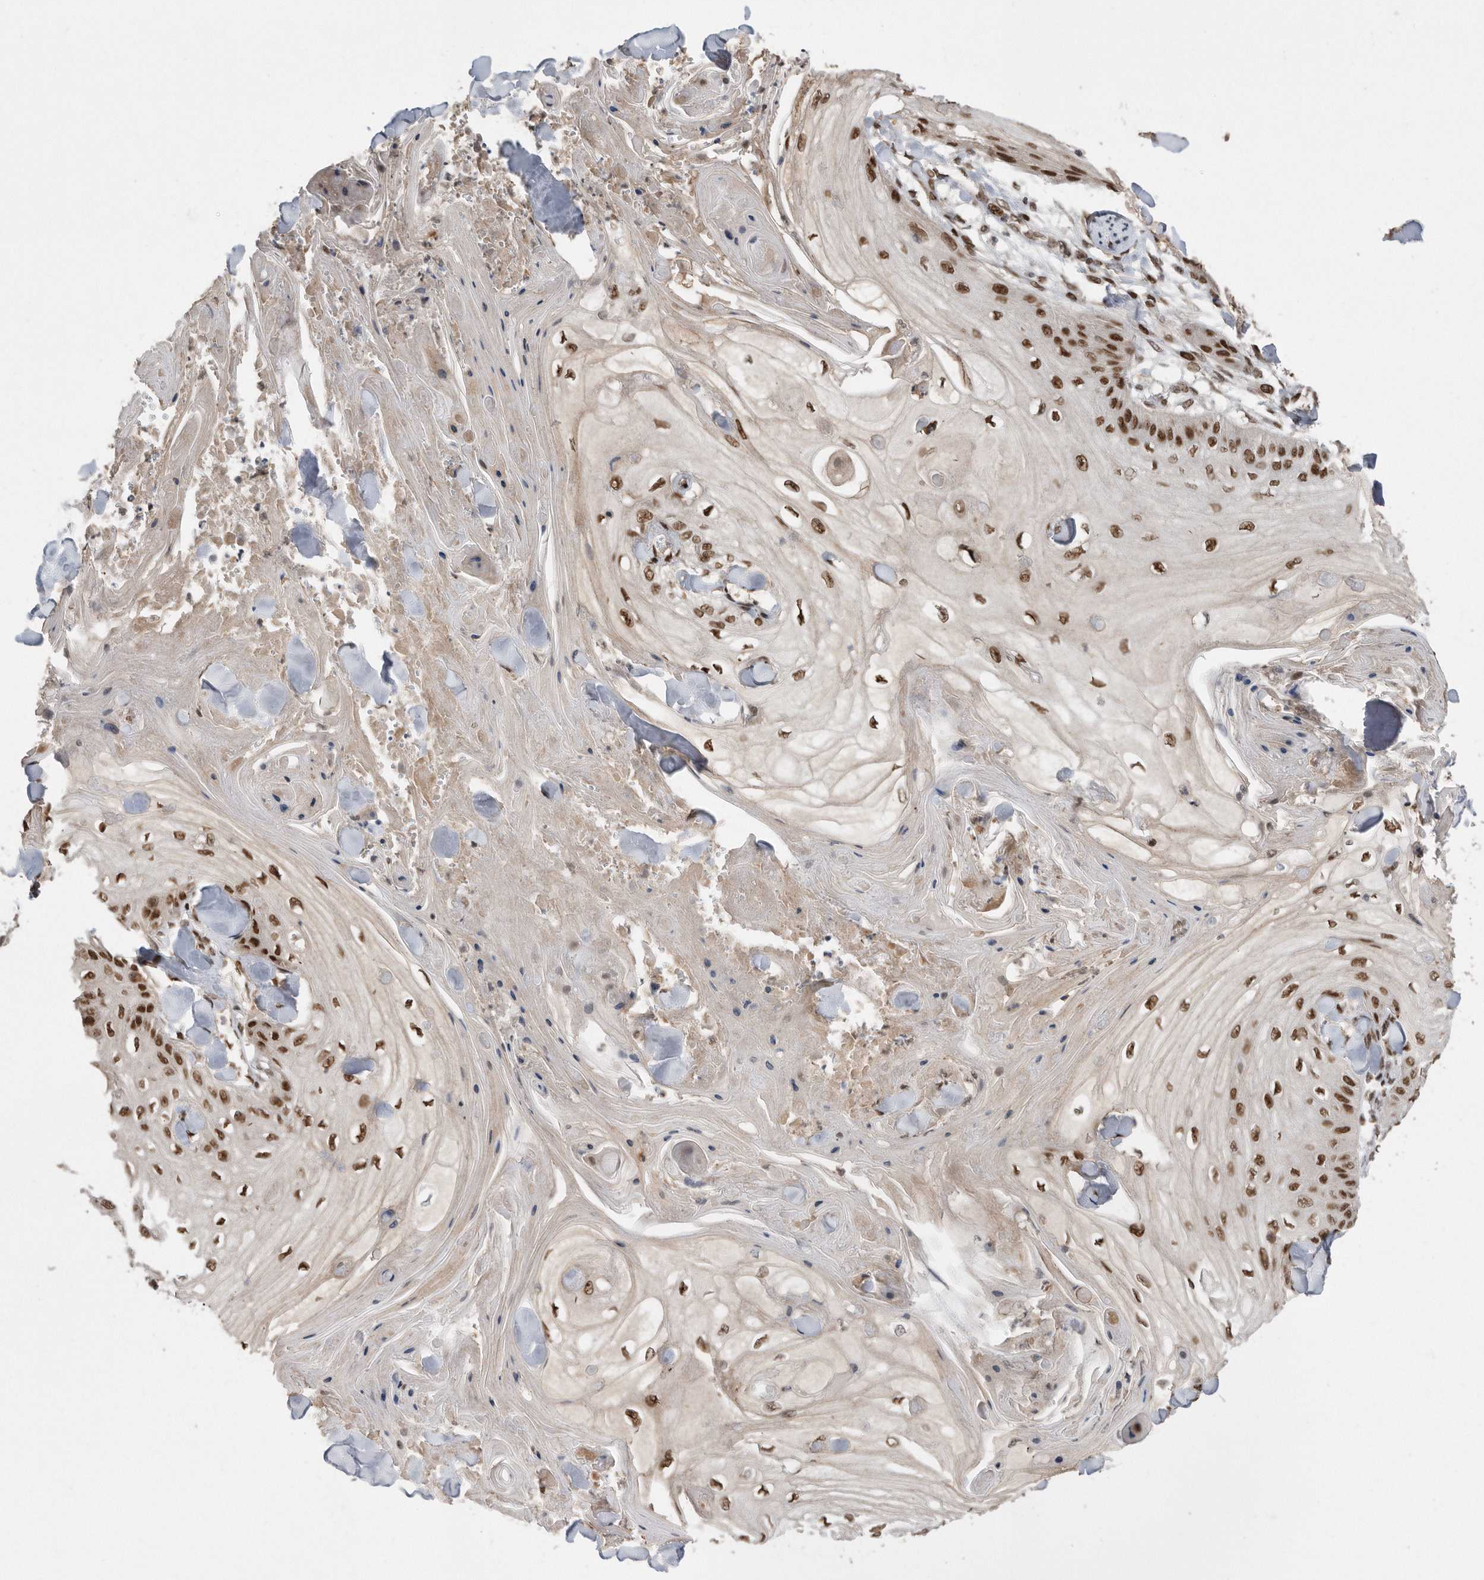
{"staining": {"intensity": "strong", "quantity": ">75%", "location": "nuclear"}, "tissue": "skin cancer", "cell_type": "Tumor cells", "image_type": "cancer", "snomed": [{"axis": "morphology", "description": "Squamous cell carcinoma, NOS"}, {"axis": "topography", "description": "Skin"}], "caption": "Immunohistochemical staining of human skin cancer demonstrates high levels of strong nuclear positivity in about >75% of tumor cells.", "gene": "TDRD3", "patient": {"sex": "male", "age": 74}}